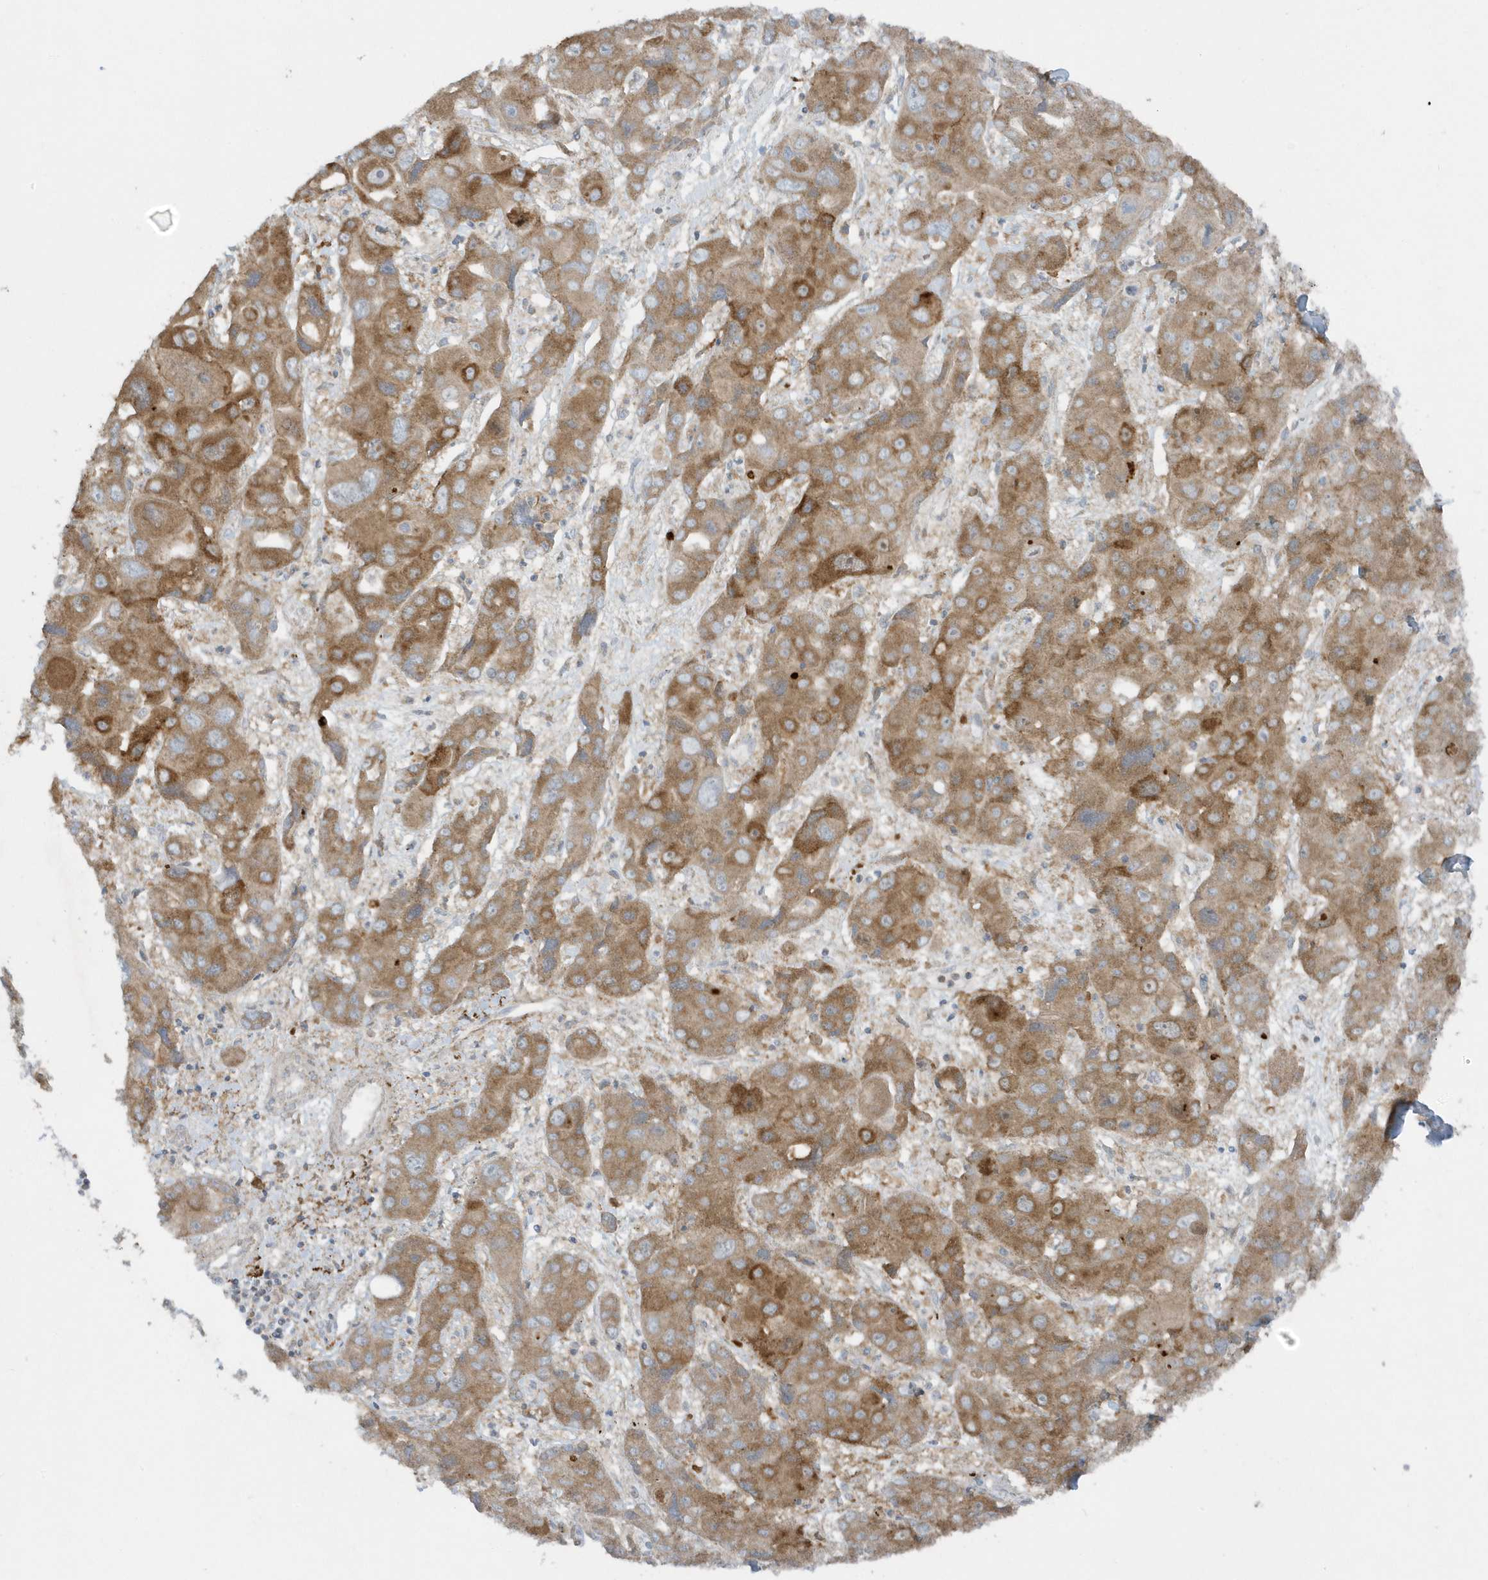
{"staining": {"intensity": "moderate", "quantity": ">75%", "location": "cytoplasmic/membranous"}, "tissue": "liver cancer", "cell_type": "Tumor cells", "image_type": "cancer", "snomed": [{"axis": "morphology", "description": "Cholangiocarcinoma"}, {"axis": "topography", "description": "Liver"}], "caption": "DAB immunohistochemical staining of cholangiocarcinoma (liver) demonstrates moderate cytoplasmic/membranous protein staining in about >75% of tumor cells.", "gene": "SLC38A2", "patient": {"sex": "male", "age": 67}}